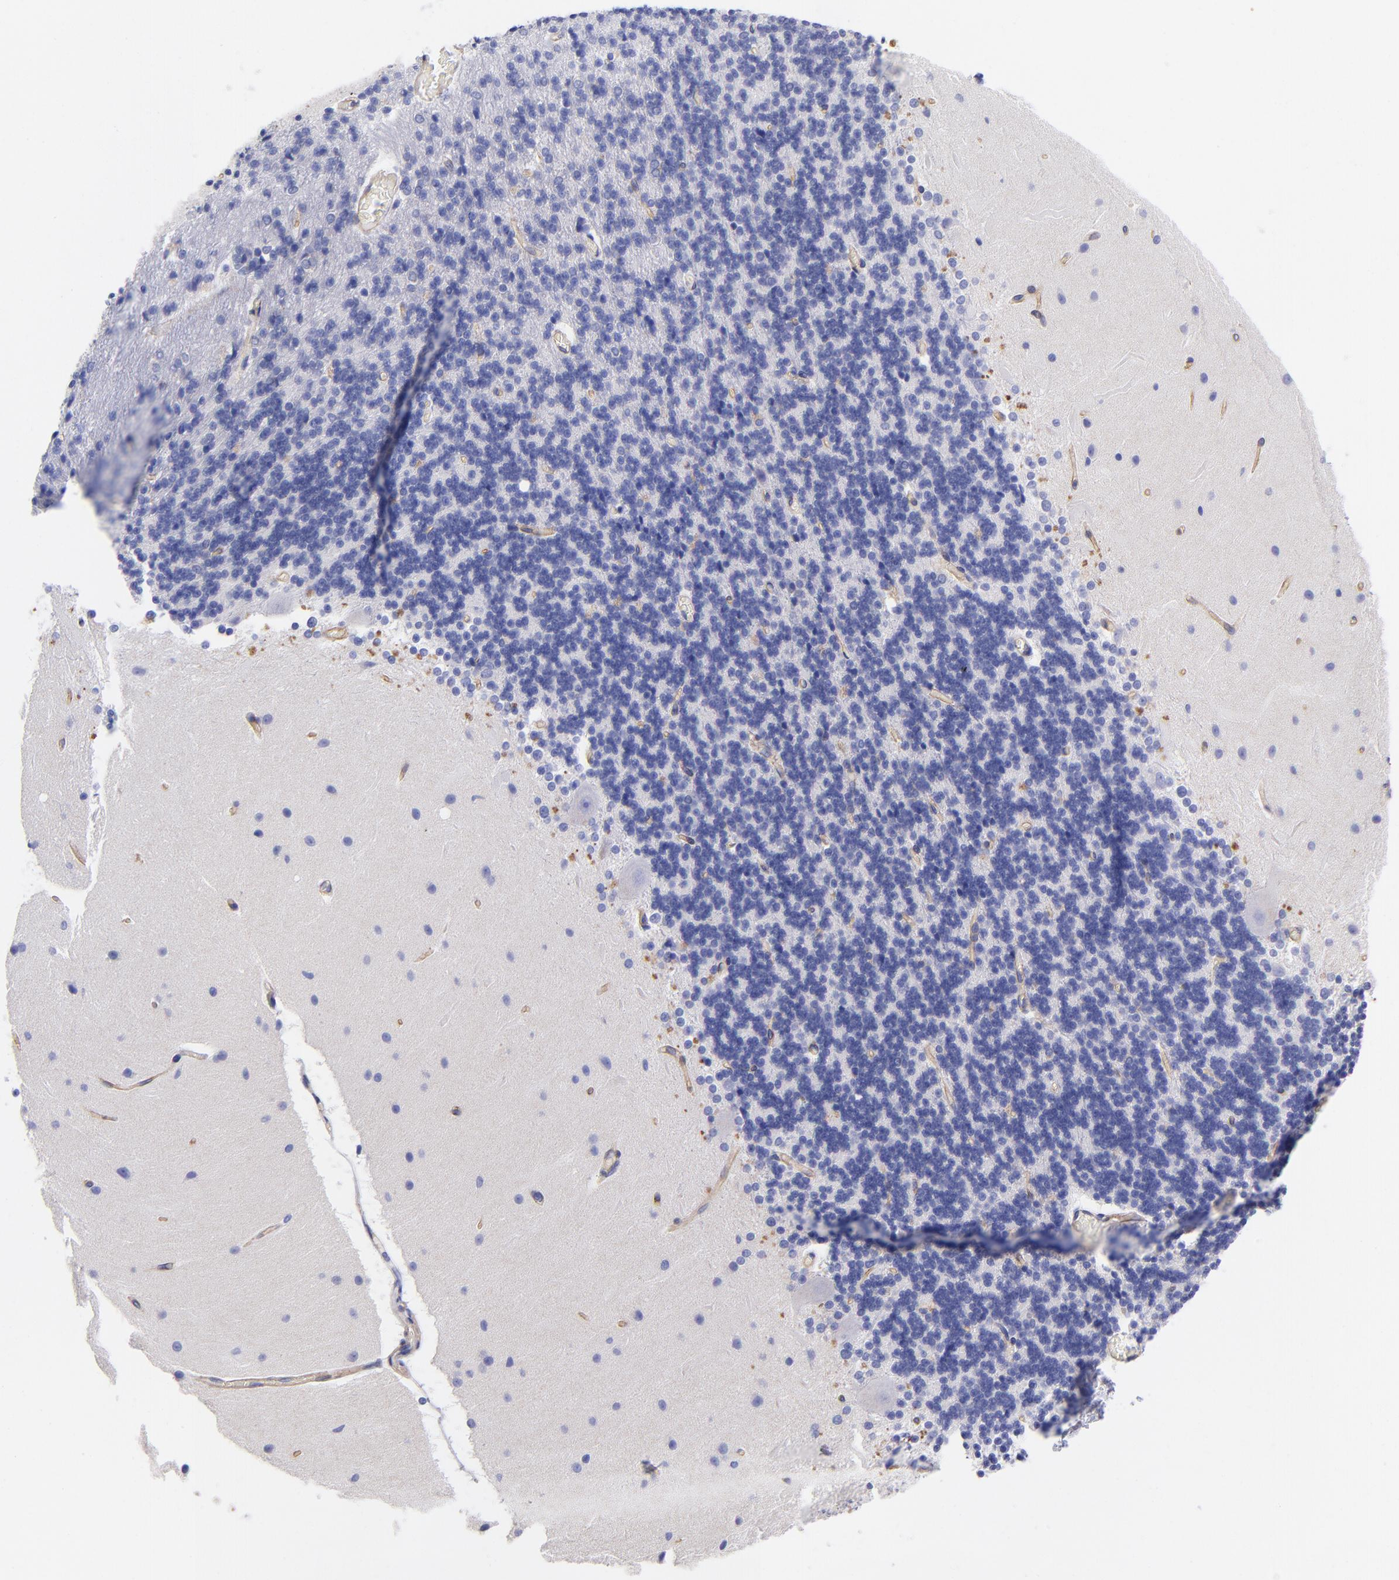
{"staining": {"intensity": "negative", "quantity": "none", "location": "none"}, "tissue": "cerebellum", "cell_type": "Cells in granular layer", "image_type": "normal", "snomed": [{"axis": "morphology", "description": "Normal tissue, NOS"}, {"axis": "topography", "description": "Cerebellum"}], "caption": "Immunohistochemical staining of unremarkable human cerebellum exhibits no significant positivity in cells in granular layer.", "gene": "PPFIBP1", "patient": {"sex": "female", "age": 54}}